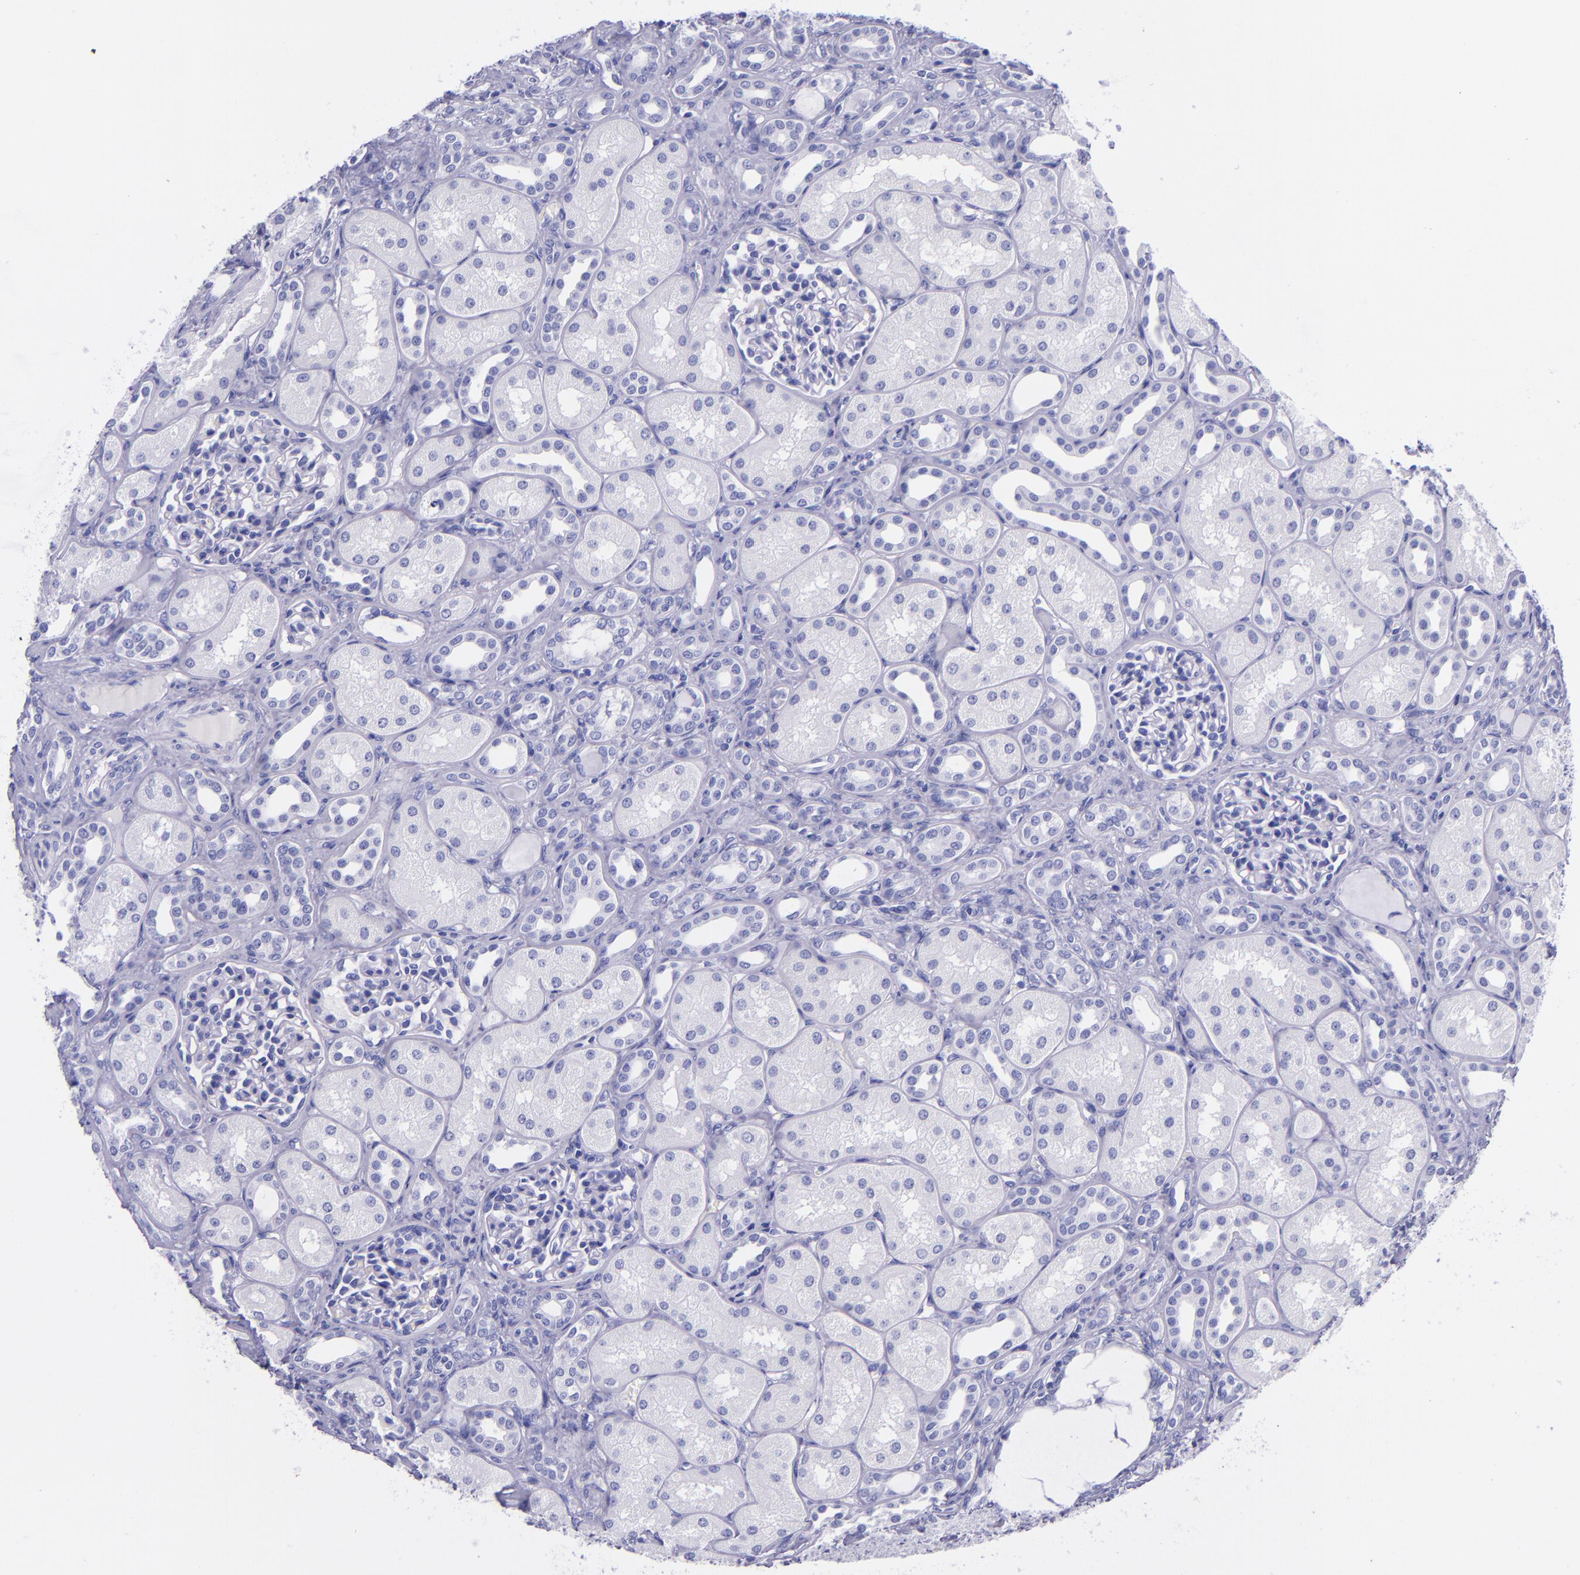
{"staining": {"intensity": "negative", "quantity": "none", "location": "none"}, "tissue": "kidney", "cell_type": "Cells in glomeruli", "image_type": "normal", "snomed": [{"axis": "morphology", "description": "Normal tissue, NOS"}, {"axis": "topography", "description": "Kidney"}], "caption": "Immunohistochemistry photomicrograph of benign kidney: kidney stained with DAB (3,3'-diaminobenzidine) displays no significant protein staining in cells in glomeruli.", "gene": "MBP", "patient": {"sex": "male", "age": 7}}